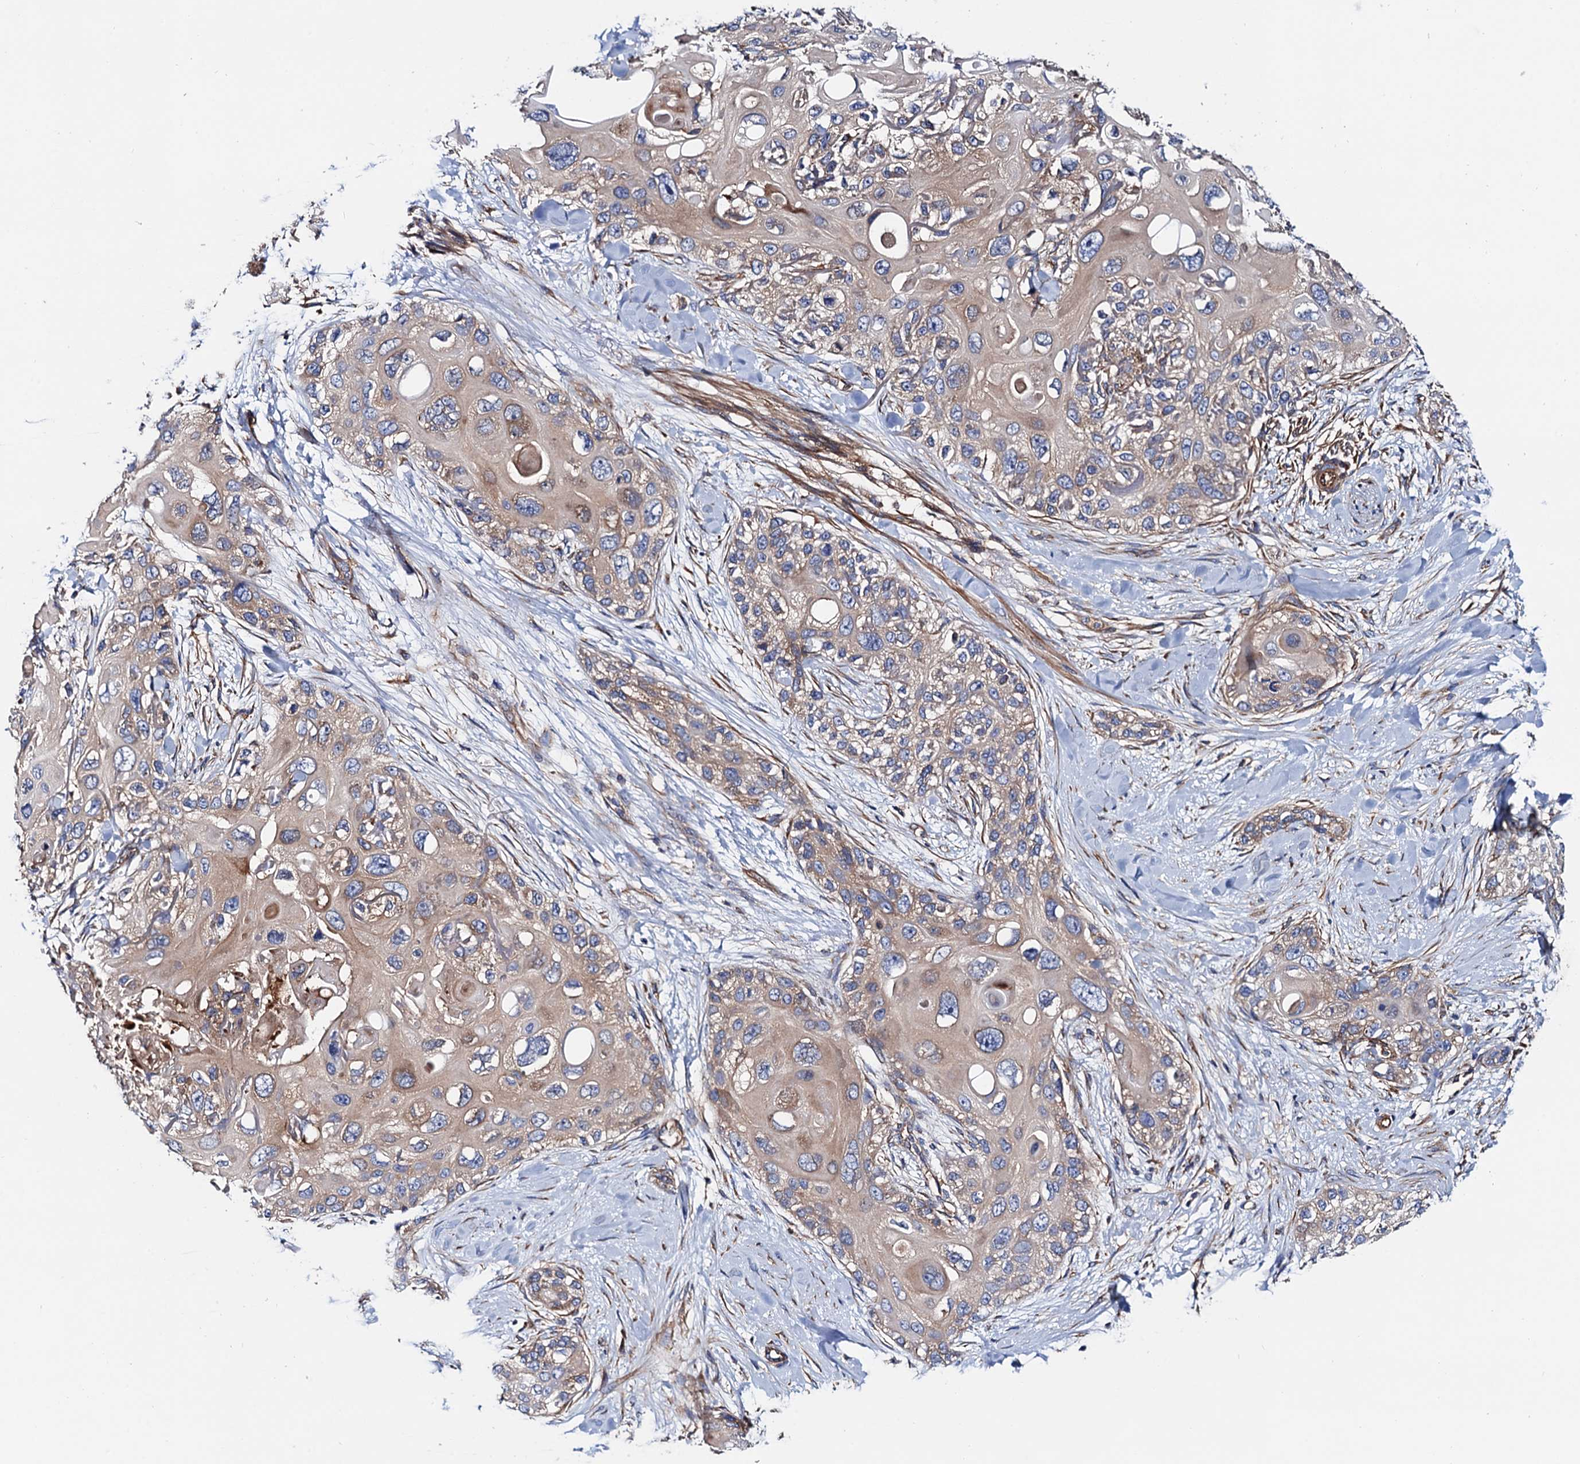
{"staining": {"intensity": "weak", "quantity": "25%-75%", "location": "cytoplasmic/membranous"}, "tissue": "skin cancer", "cell_type": "Tumor cells", "image_type": "cancer", "snomed": [{"axis": "morphology", "description": "Normal tissue, NOS"}, {"axis": "morphology", "description": "Squamous cell carcinoma, NOS"}, {"axis": "topography", "description": "Skin"}], "caption": "Brown immunohistochemical staining in human skin squamous cell carcinoma shows weak cytoplasmic/membranous positivity in approximately 25%-75% of tumor cells.", "gene": "MRPL48", "patient": {"sex": "male", "age": 72}}